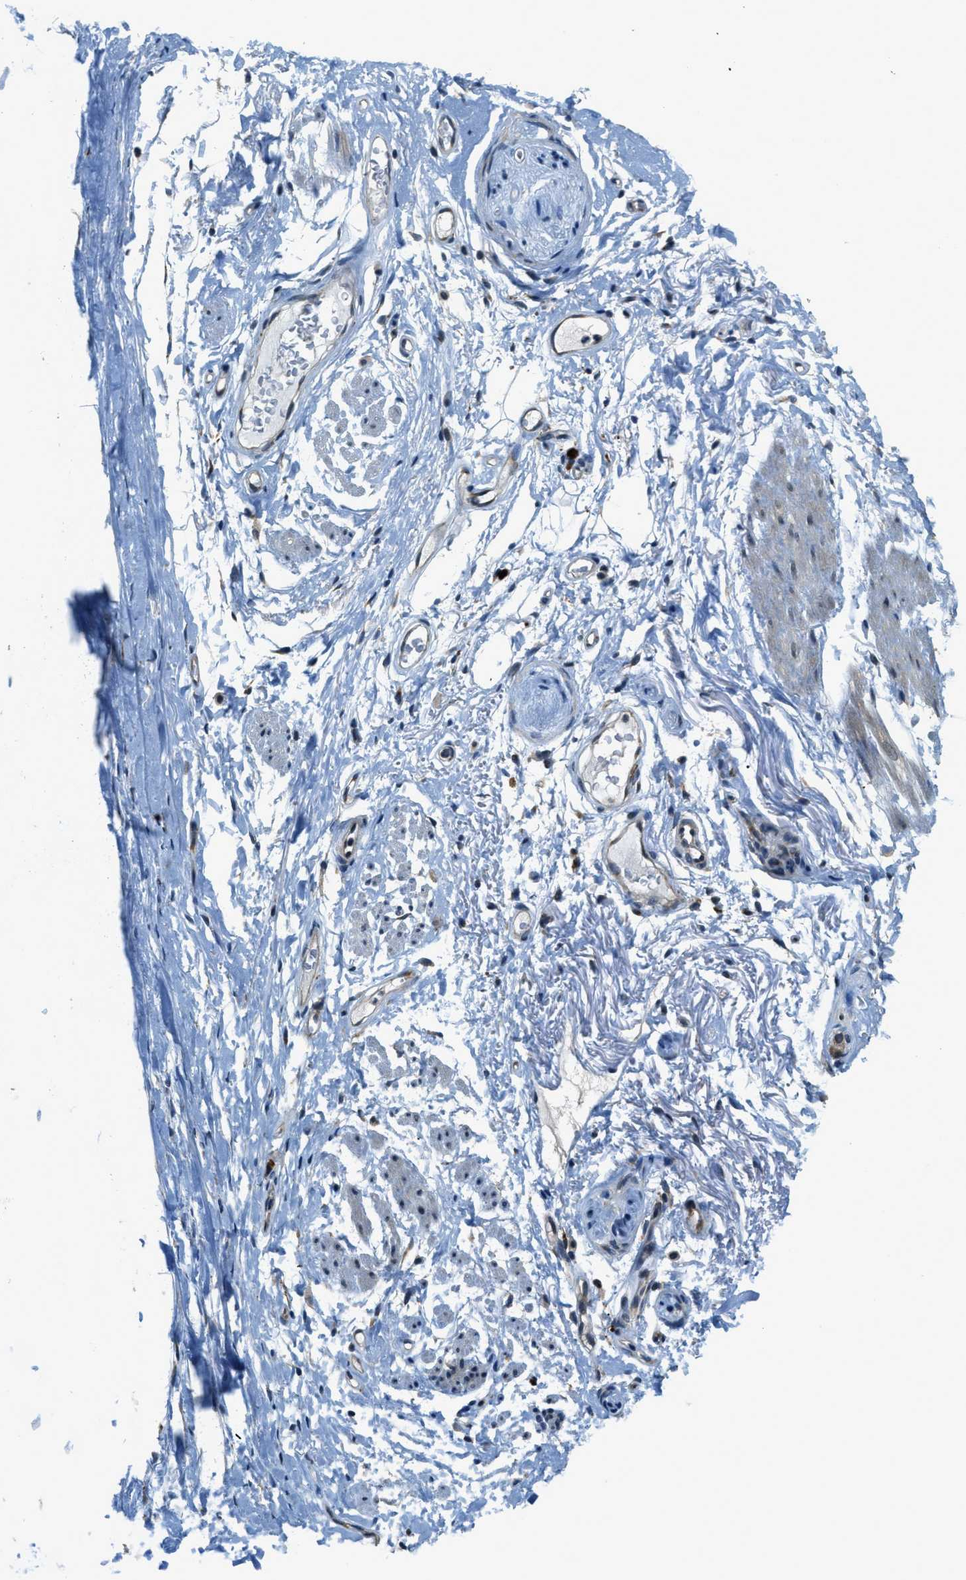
{"staining": {"intensity": "moderate", "quantity": ">75%", "location": "cytoplasmic/membranous"}, "tissue": "adipose tissue", "cell_type": "Adipocytes", "image_type": "normal", "snomed": [{"axis": "morphology", "description": "Normal tissue, NOS"}, {"axis": "topography", "description": "Cartilage tissue"}, {"axis": "topography", "description": "Bronchus"}], "caption": "Protein expression analysis of normal human adipose tissue reveals moderate cytoplasmic/membranous expression in approximately >75% of adipocytes. Nuclei are stained in blue.", "gene": "HERC2", "patient": {"sex": "female", "age": 73}}